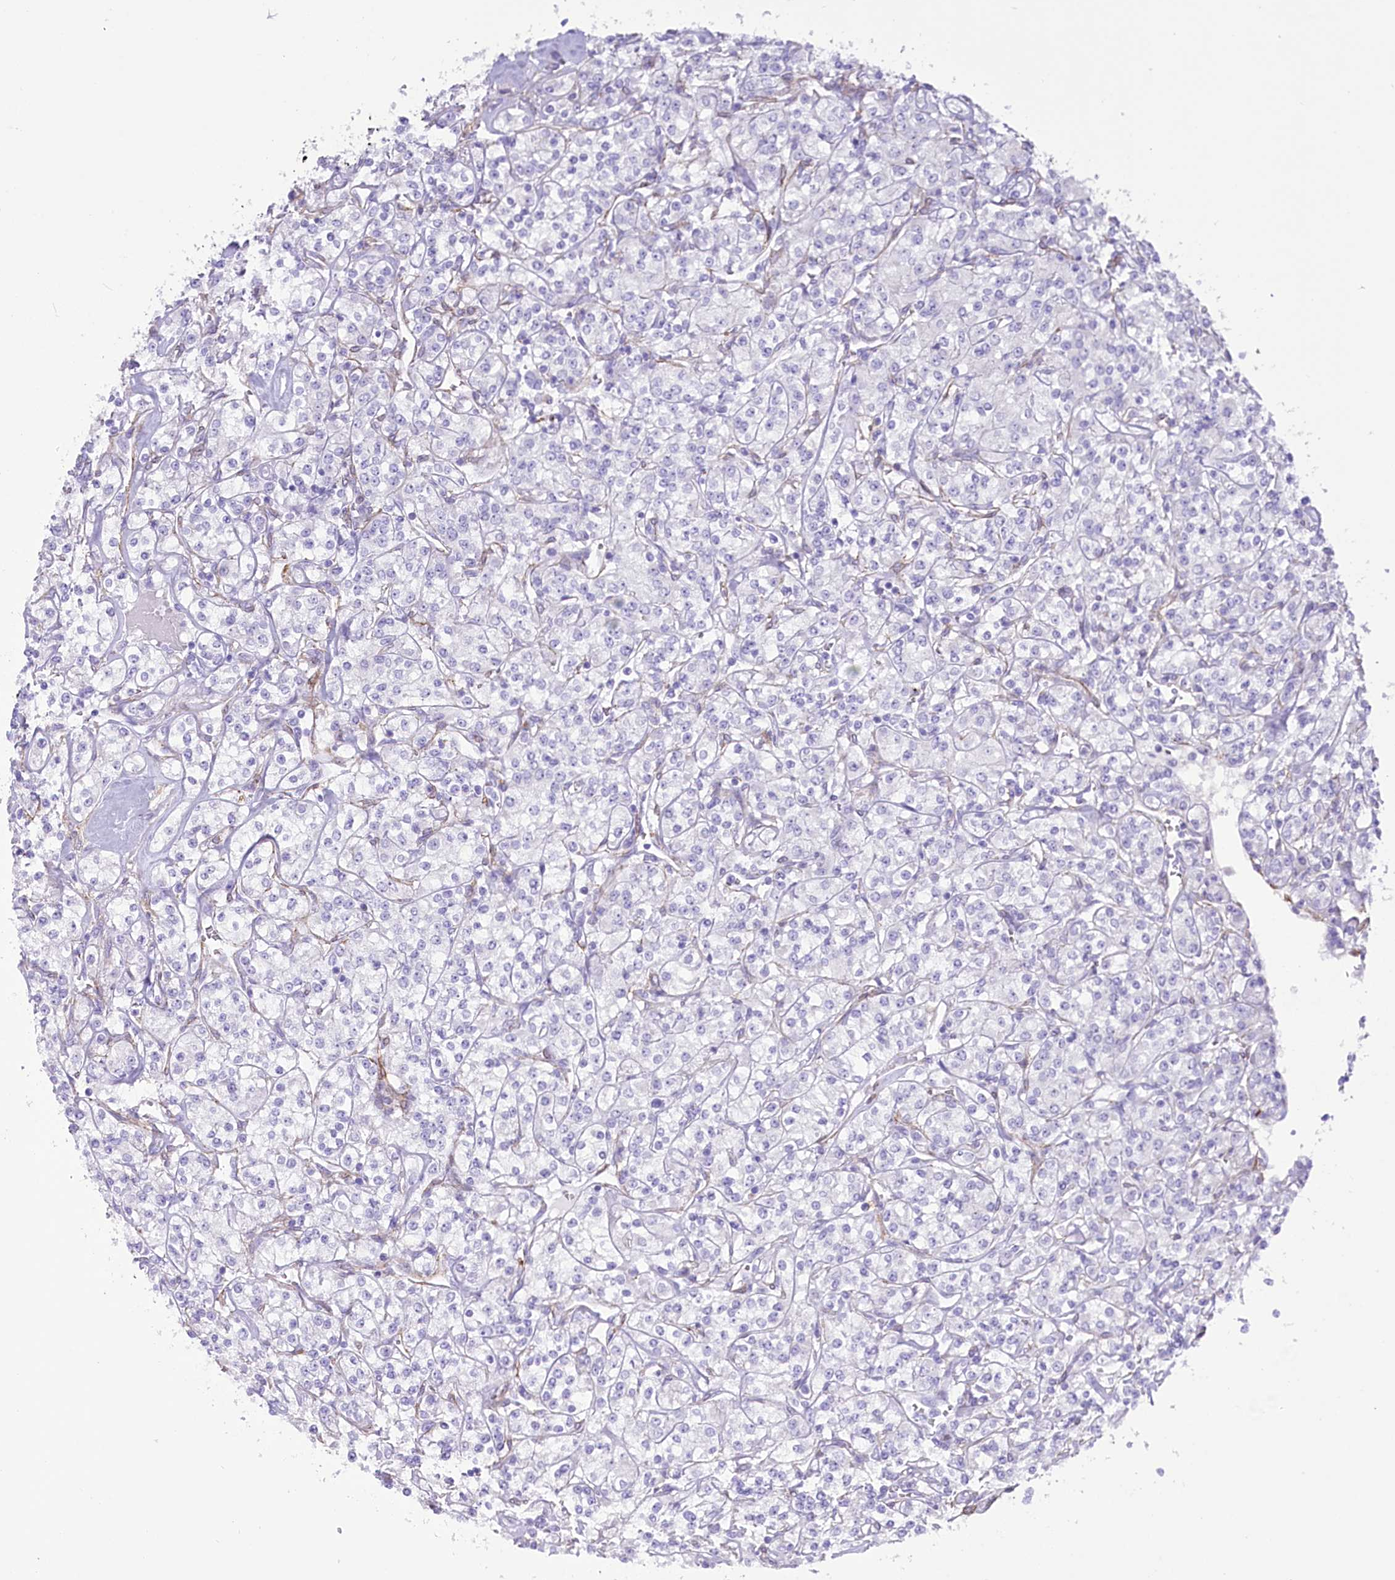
{"staining": {"intensity": "negative", "quantity": "none", "location": "none"}, "tissue": "renal cancer", "cell_type": "Tumor cells", "image_type": "cancer", "snomed": [{"axis": "morphology", "description": "Adenocarcinoma, NOS"}, {"axis": "topography", "description": "Kidney"}], "caption": "This is an immunohistochemistry micrograph of renal adenocarcinoma. There is no positivity in tumor cells.", "gene": "SYNPO2", "patient": {"sex": "male", "age": 77}}